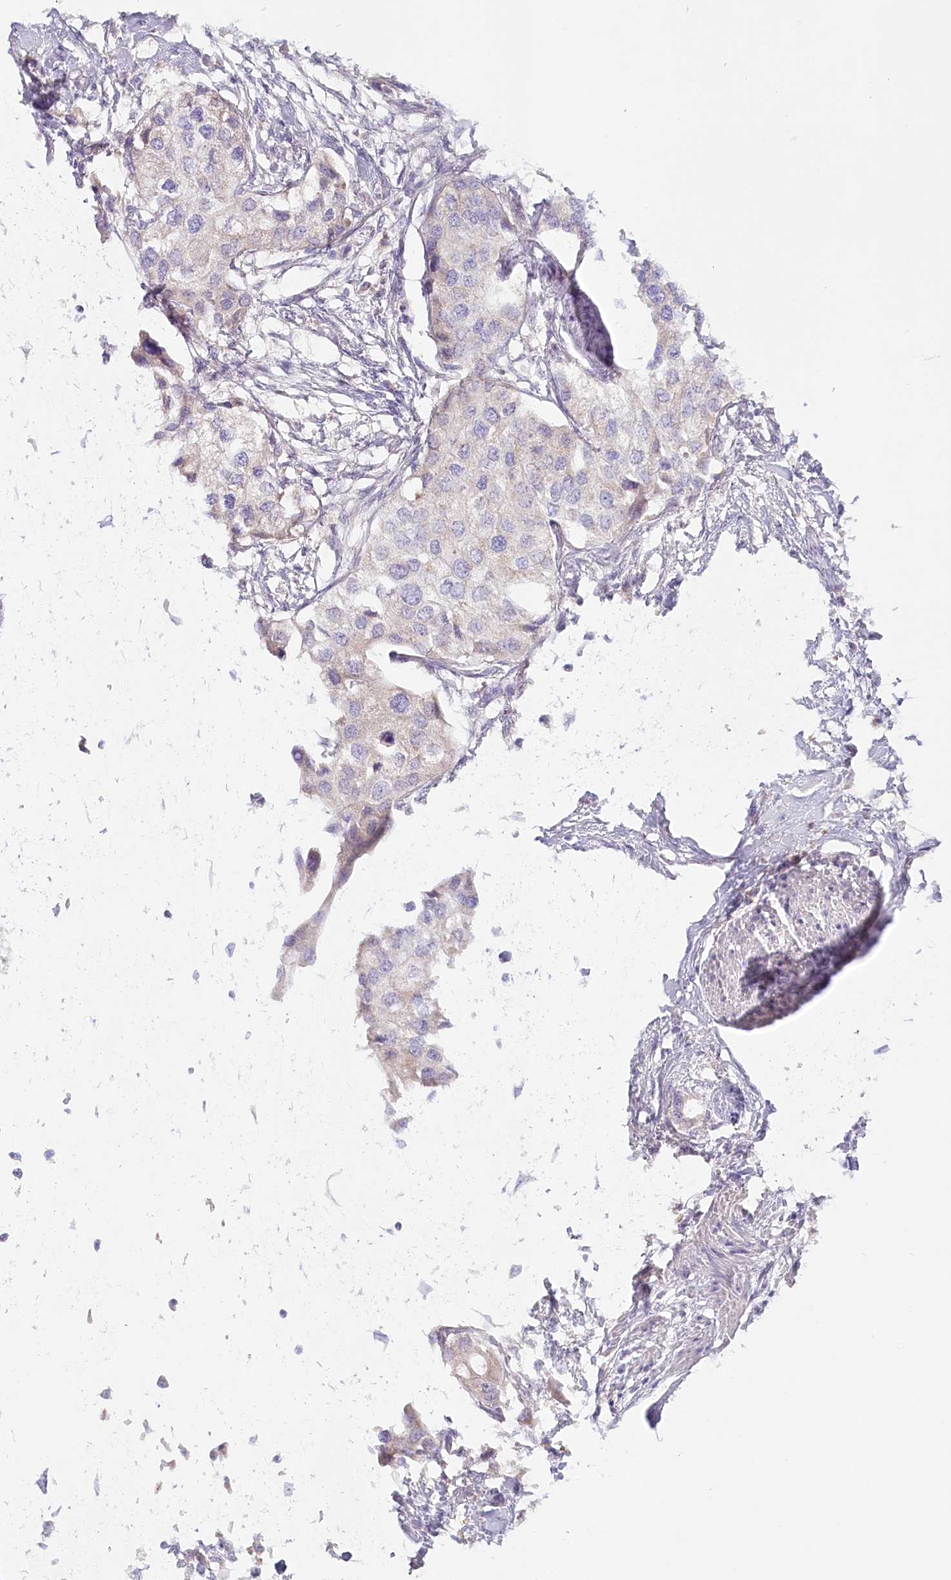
{"staining": {"intensity": "negative", "quantity": "none", "location": "none"}, "tissue": "urothelial cancer", "cell_type": "Tumor cells", "image_type": "cancer", "snomed": [{"axis": "morphology", "description": "Urothelial carcinoma, High grade"}, {"axis": "topography", "description": "Urinary bladder"}], "caption": "Immunohistochemical staining of human urothelial carcinoma (high-grade) exhibits no significant expression in tumor cells. (DAB immunohistochemistry, high magnification).", "gene": "PSAPL1", "patient": {"sex": "male", "age": 64}}